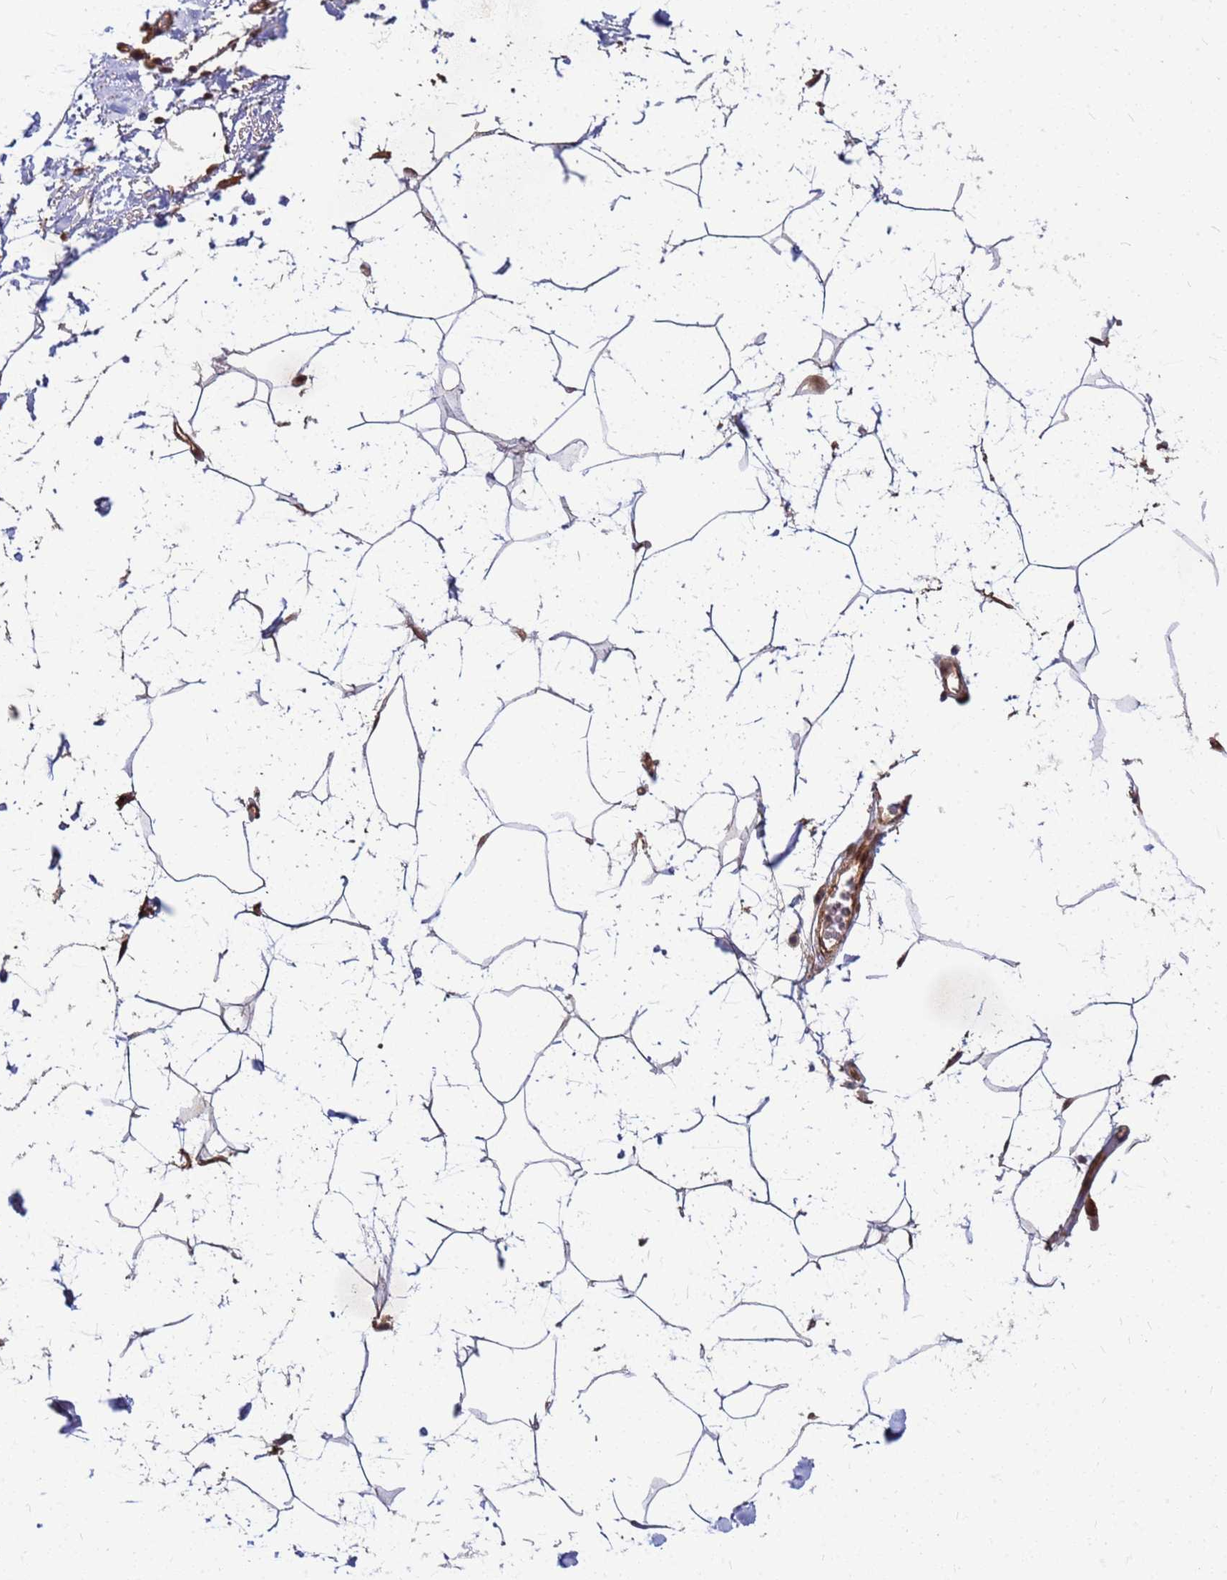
{"staining": {"intensity": "negative", "quantity": "none", "location": "none"}, "tissue": "adipose tissue", "cell_type": "Adipocytes", "image_type": "normal", "snomed": [{"axis": "morphology", "description": "Normal tissue, NOS"}, {"axis": "topography", "description": "Adipose tissue"}], "caption": "High magnification brightfield microscopy of unremarkable adipose tissue stained with DAB (3,3'-diaminobenzidine) (brown) and counterstained with hematoxylin (blue): adipocytes show no significant staining.", "gene": "DUS4L", "patient": {"sex": "female", "age": 37}}